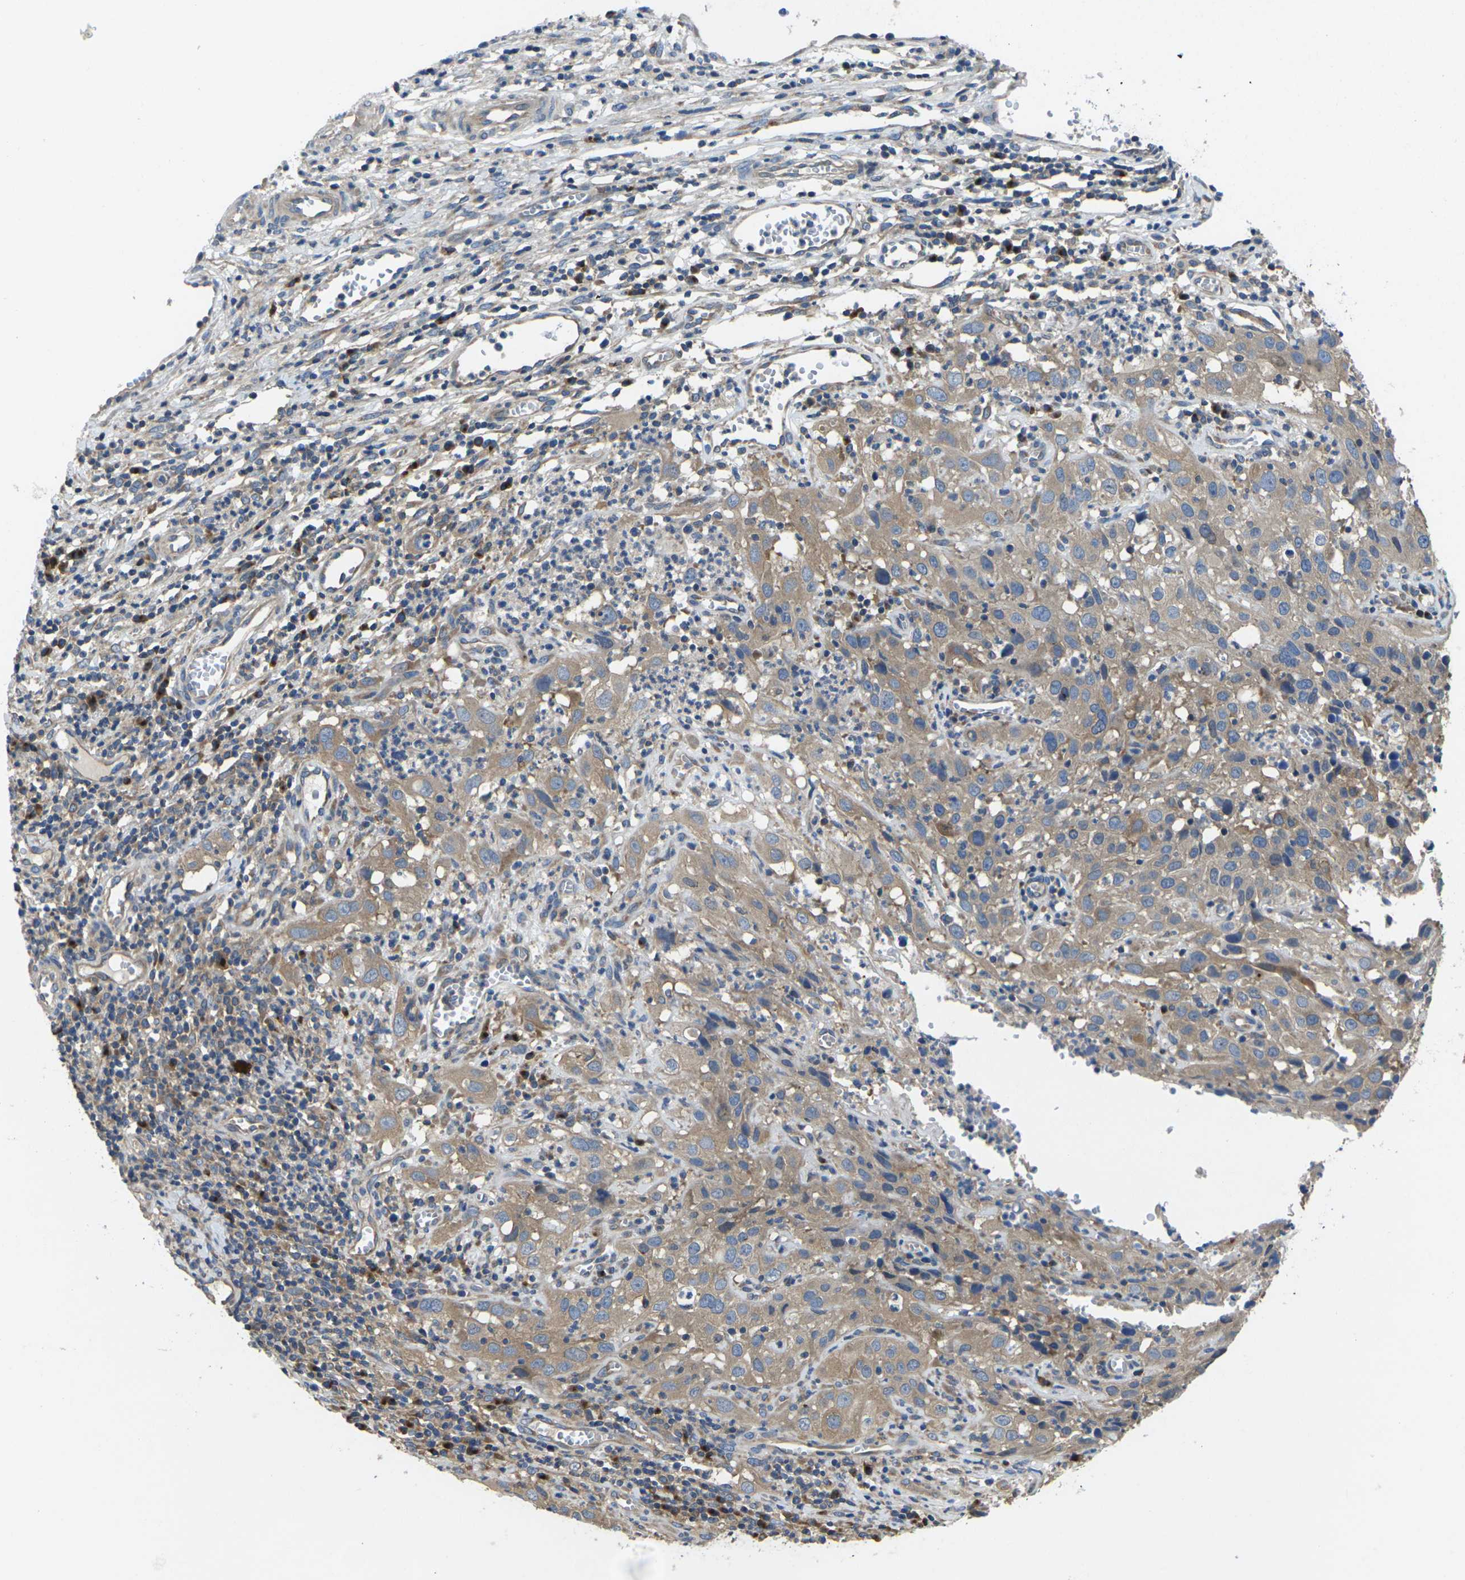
{"staining": {"intensity": "moderate", "quantity": ">75%", "location": "cytoplasmic/membranous"}, "tissue": "cervical cancer", "cell_type": "Tumor cells", "image_type": "cancer", "snomed": [{"axis": "morphology", "description": "Squamous cell carcinoma, NOS"}, {"axis": "topography", "description": "Cervix"}], "caption": "Immunohistochemistry photomicrograph of neoplastic tissue: human cervical squamous cell carcinoma stained using immunohistochemistry (IHC) demonstrates medium levels of moderate protein expression localized specifically in the cytoplasmic/membranous of tumor cells, appearing as a cytoplasmic/membranous brown color.", "gene": "TMCC2", "patient": {"sex": "female", "age": 32}}